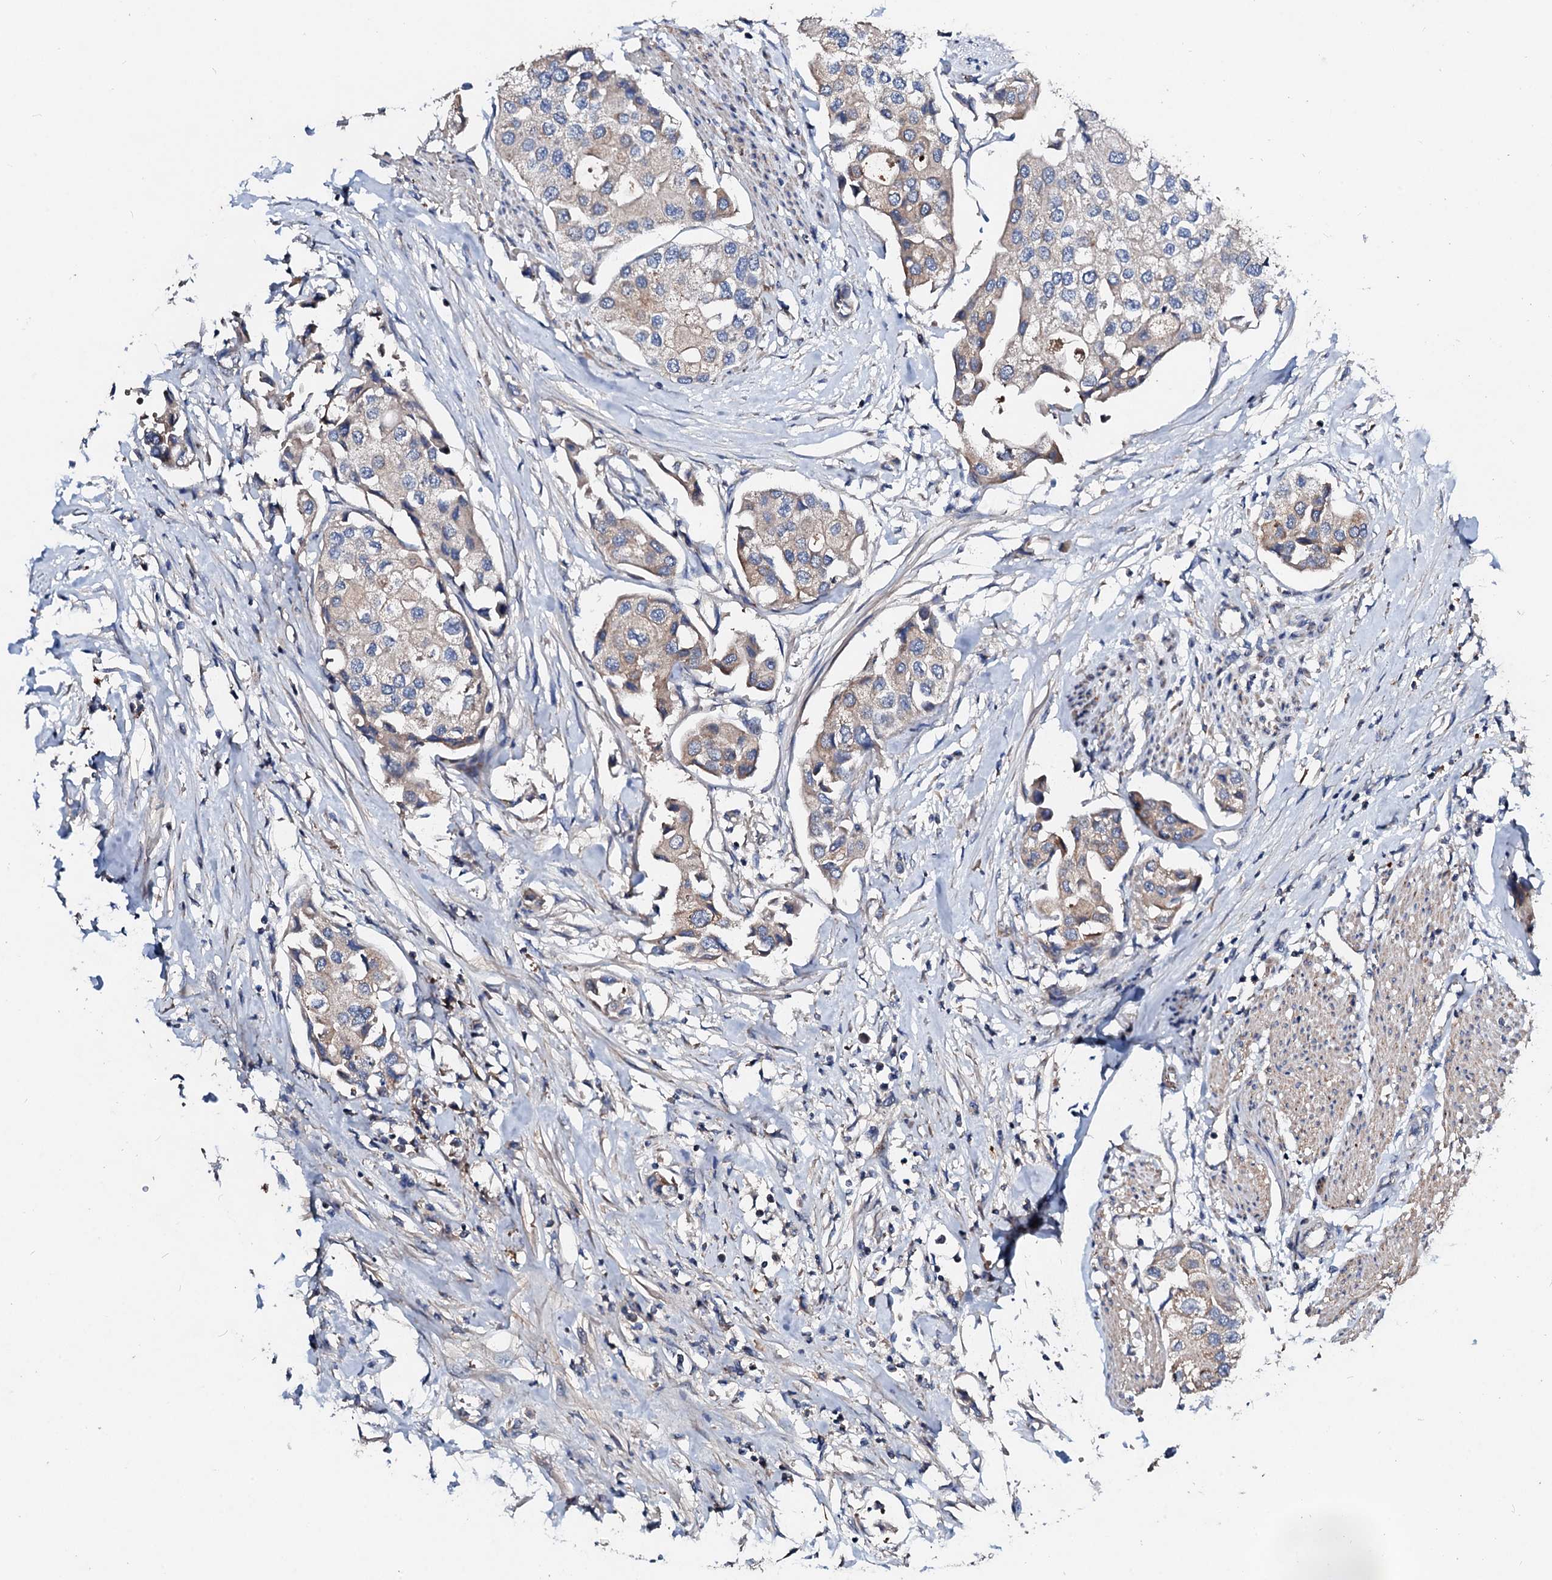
{"staining": {"intensity": "negative", "quantity": "none", "location": "none"}, "tissue": "urothelial cancer", "cell_type": "Tumor cells", "image_type": "cancer", "snomed": [{"axis": "morphology", "description": "Urothelial carcinoma, High grade"}, {"axis": "topography", "description": "Urinary bladder"}], "caption": "Immunohistochemistry (IHC) of human high-grade urothelial carcinoma reveals no positivity in tumor cells. (Immunohistochemistry, brightfield microscopy, high magnification).", "gene": "FIBIN", "patient": {"sex": "male", "age": 64}}